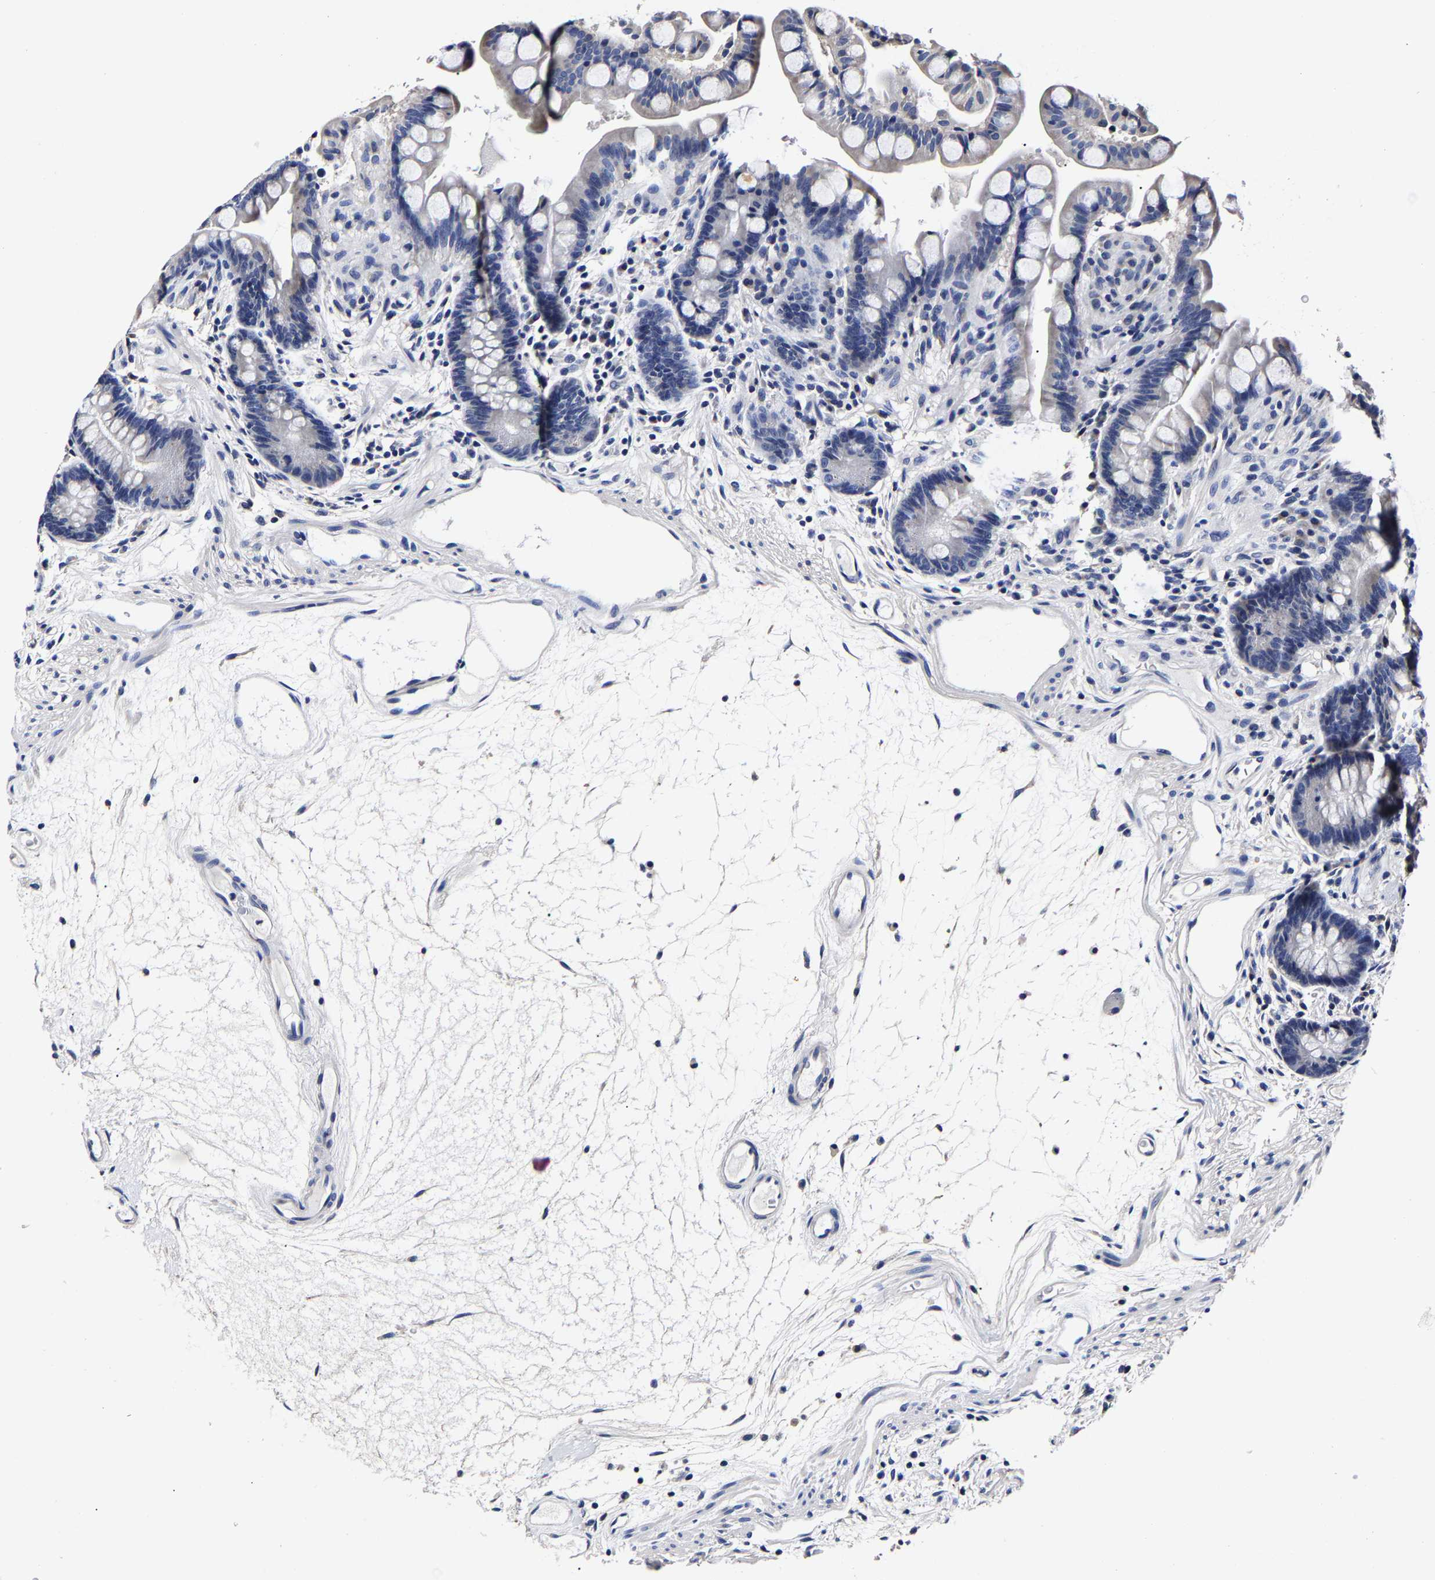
{"staining": {"intensity": "negative", "quantity": "none", "location": "none"}, "tissue": "colon", "cell_type": "Endothelial cells", "image_type": "normal", "snomed": [{"axis": "morphology", "description": "Normal tissue, NOS"}, {"axis": "topography", "description": "Colon"}], "caption": "The histopathology image exhibits no staining of endothelial cells in unremarkable colon. (DAB immunohistochemistry (IHC), high magnification).", "gene": "AKAP4", "patient": {"sex": "male", "age": 73}}